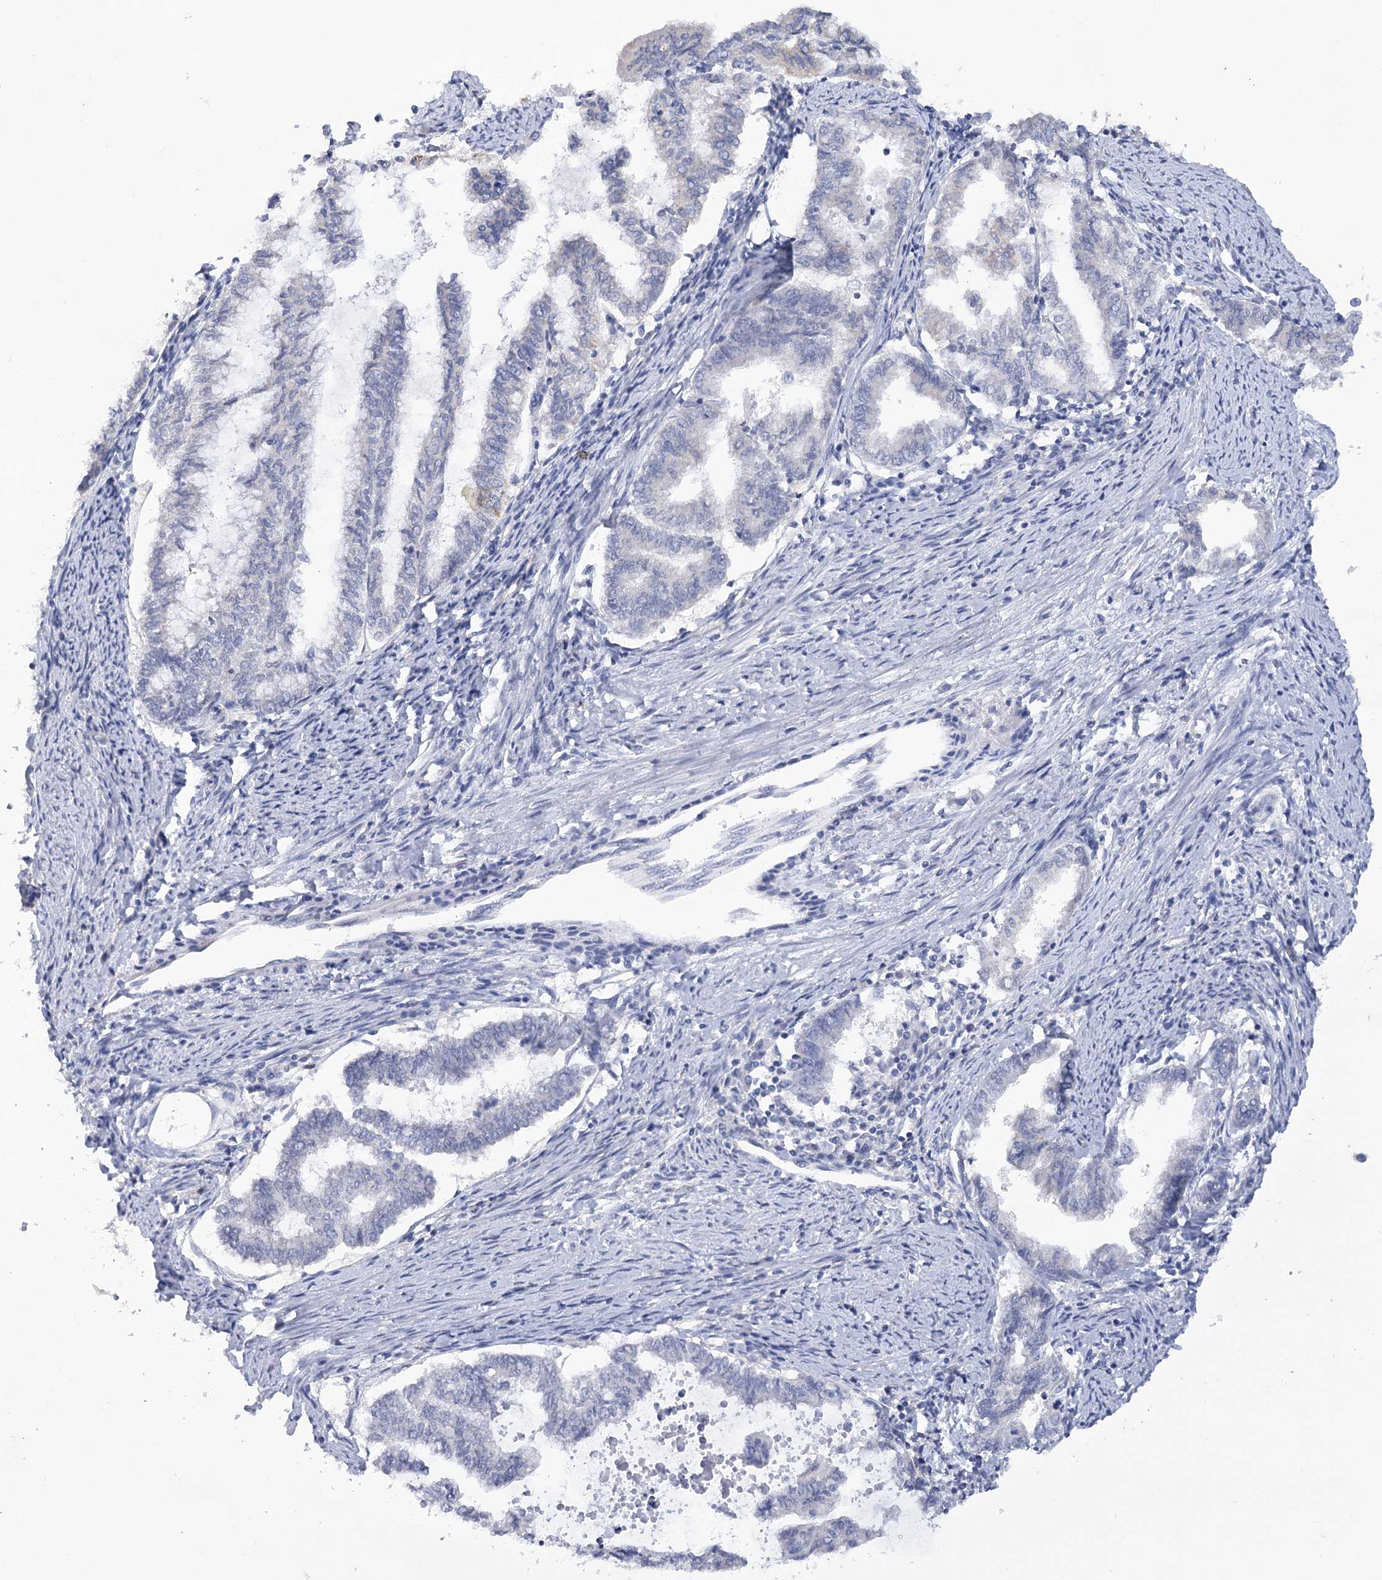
{"staining": {"intensity": "negative", "quantity": "none", "location": "none"}, "tissue": "endometrial cancer", "cell_type": "Tumor cells", "image_type": "cancer", "snomed": [{"axis": "morphology", "description": "Adenocarcinoma, NOS"}, {"axis": "topography", "description": "Endometrium"}], "caption": "Human endometrial cancer stained for a protein using immunohistochemistry reveals no staining in tumor cells.", "gene": "DCUN1D1", "patient": {"sex": "female", "age": 79}}